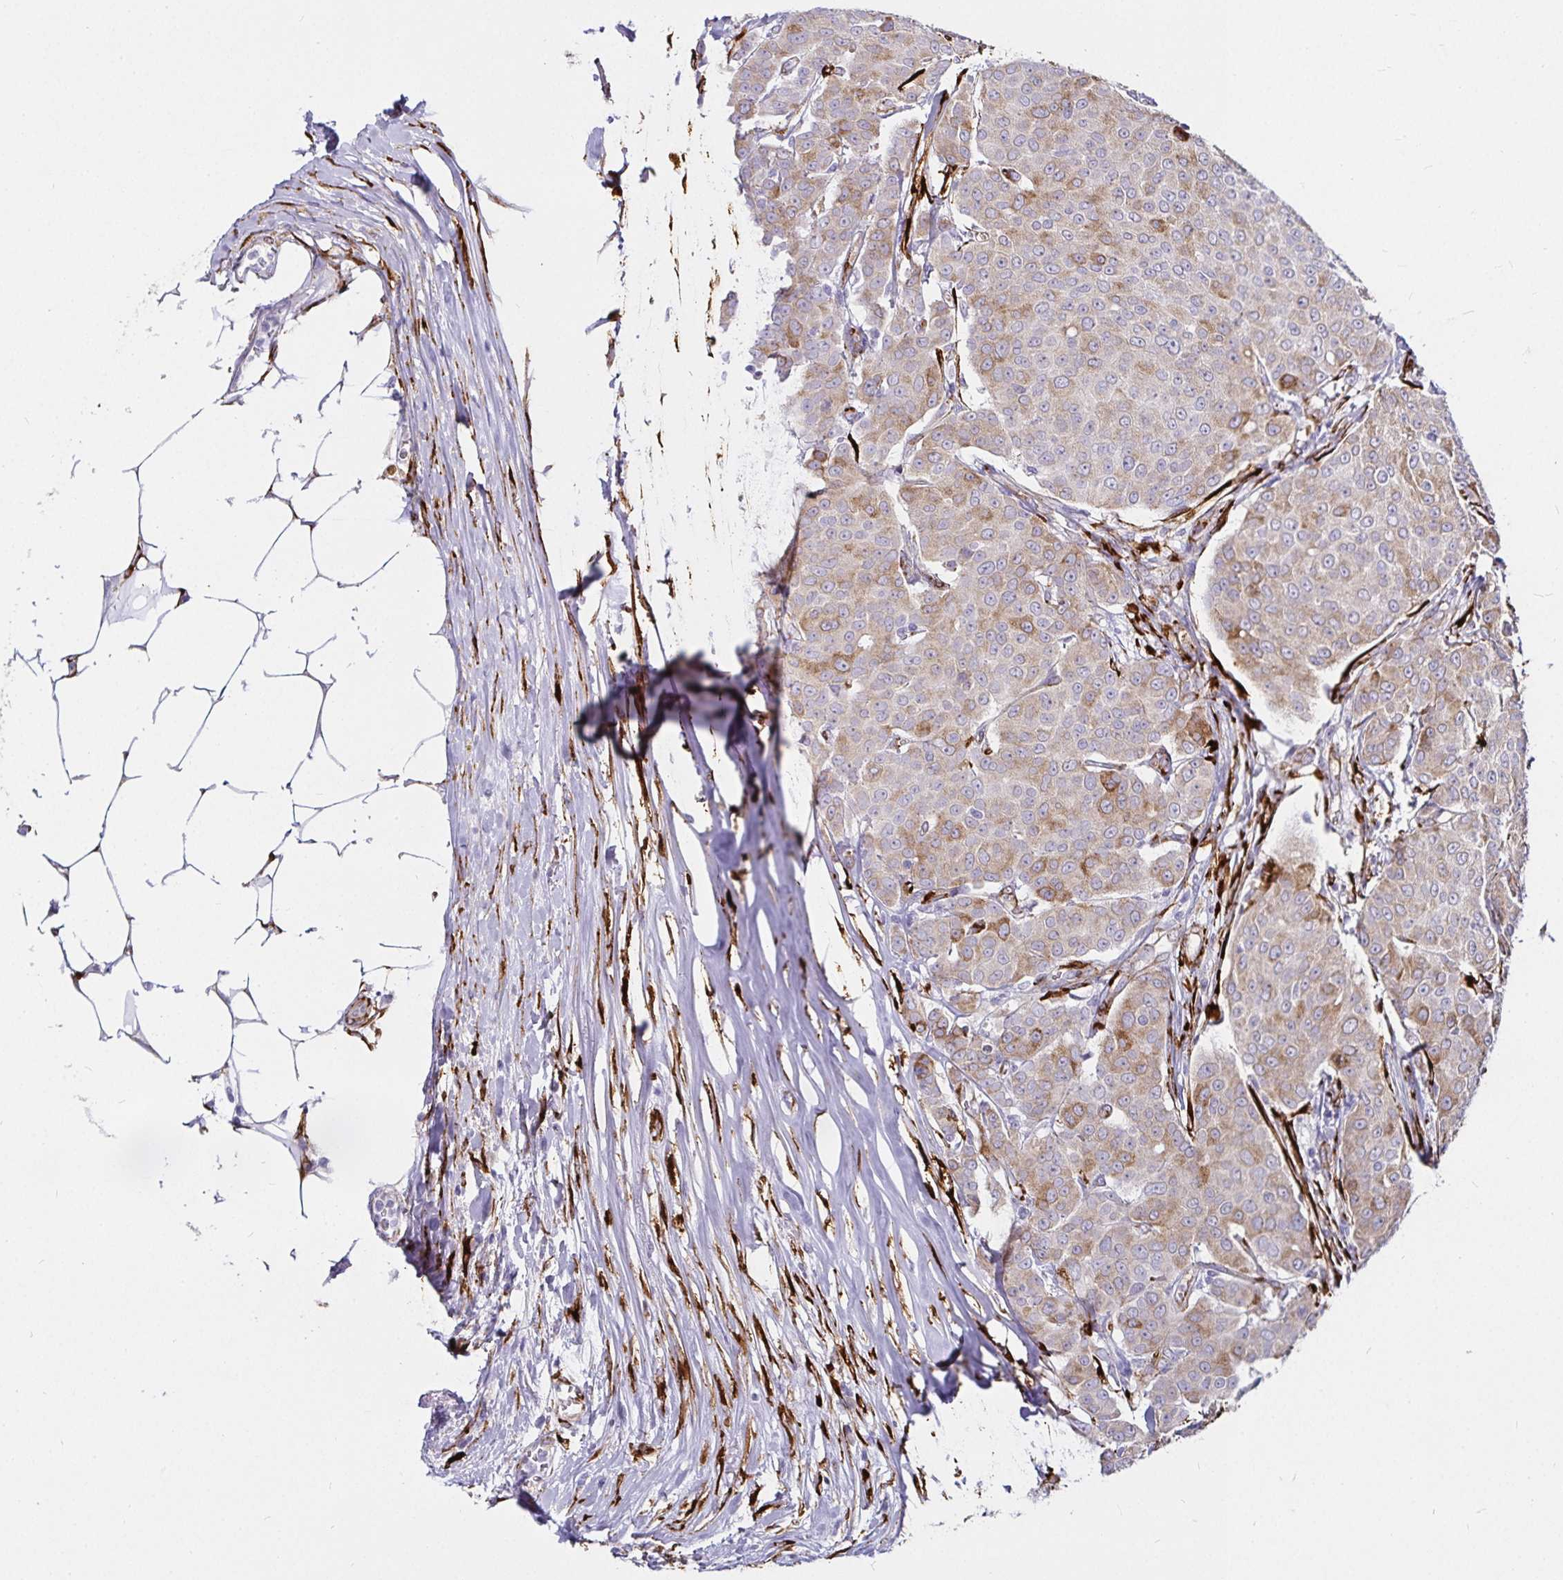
{"staining": {"intensity": "moderate", "quantity": "25%-75%", "location": "cytoplasmic/membranous"}, "tissue": "breast cancer", "cell_type": "Tumor cells", "image_type": "cancer", "snomed": [{"axis": "morphology", "description": "Duct carcinoma"}, {"axis": "topography", "description": "Breast"}], "caption": "This photomicrograph displays immunohistochemistry staining of human breast cancer (invasive ductal carcinoma), with medium moderate cytoplasmic/membranous staining in about 25%-75% of tumor cells.", "gene": "P4HA2", "patient": {"sex": "female", "age": 91}}